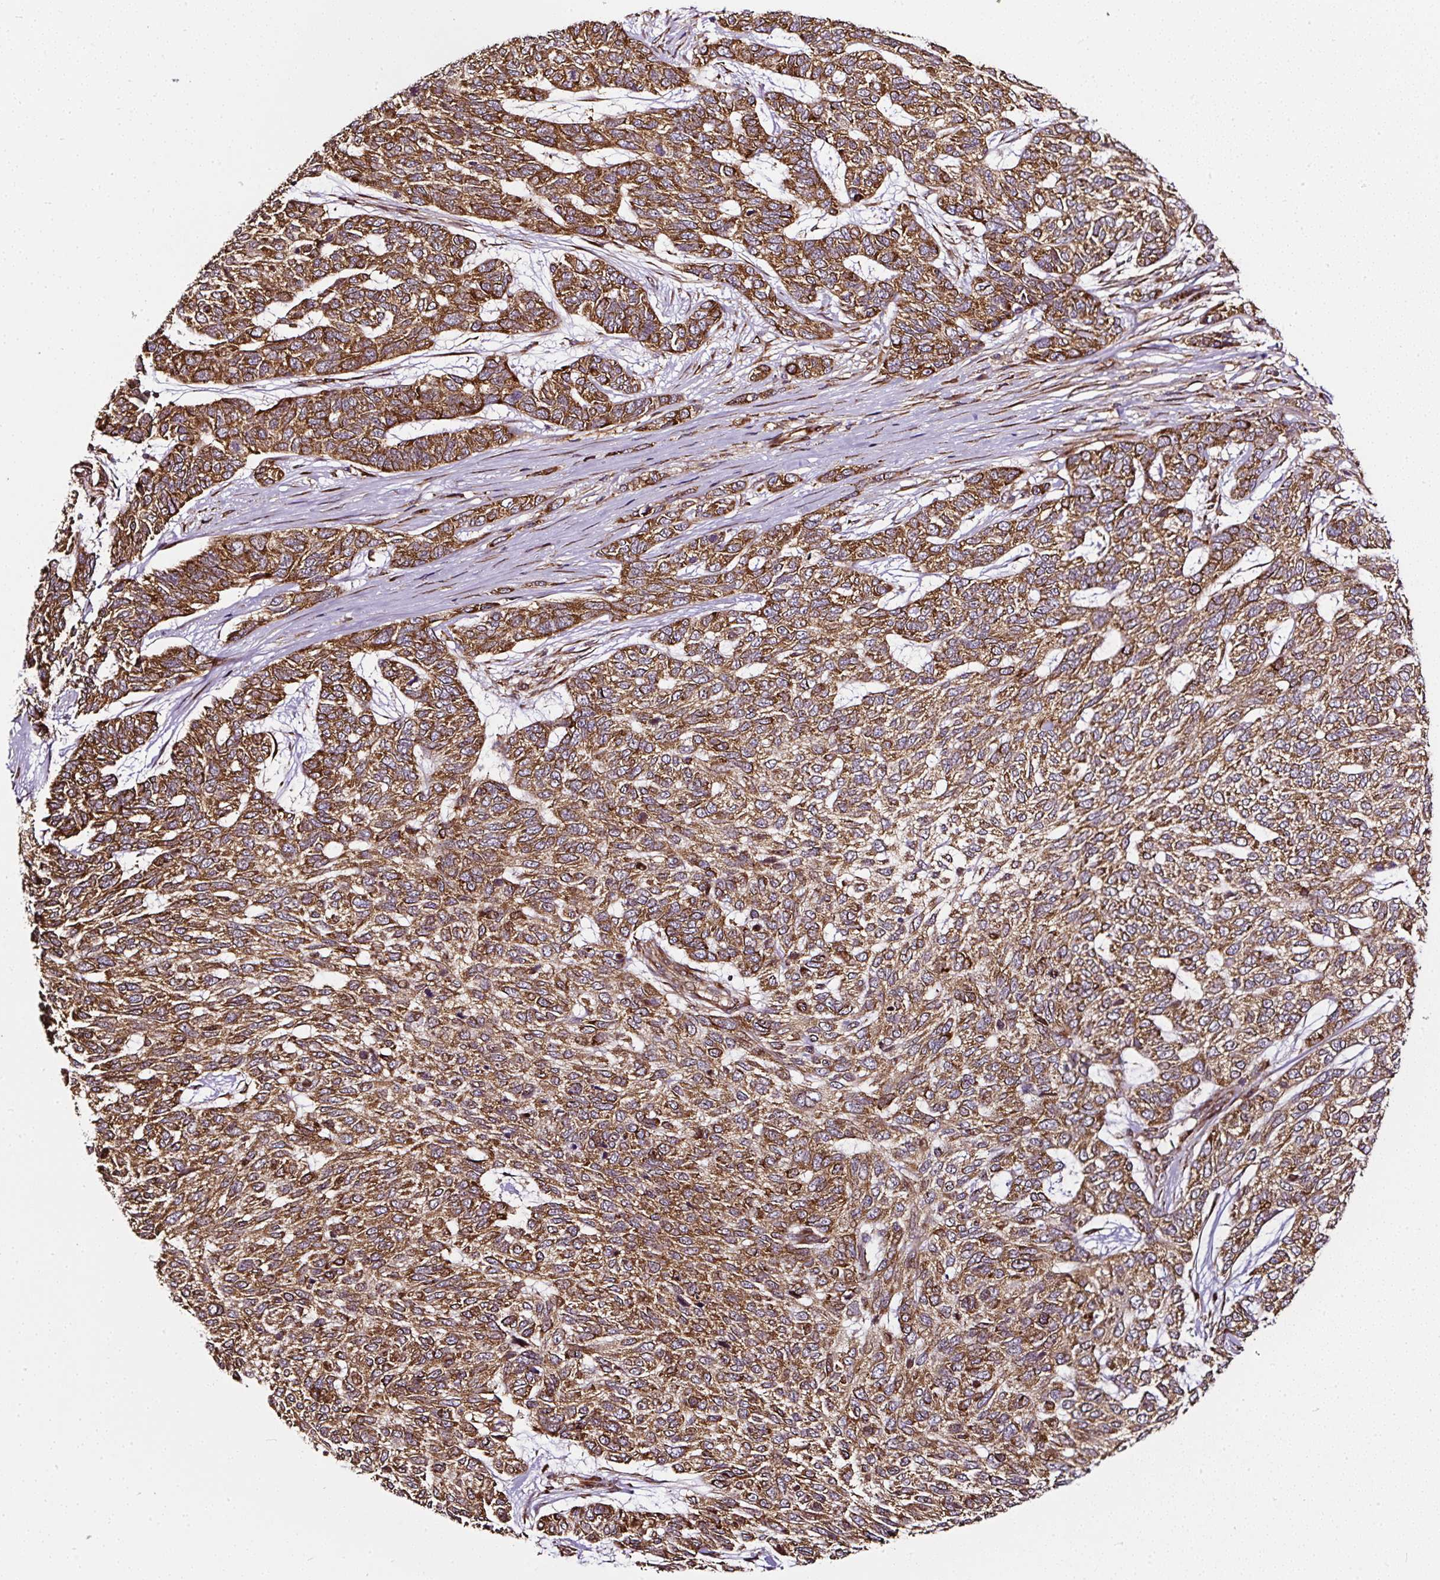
{"staining": {"intensity": "strong", "quantity": ">75%", "location": "cytoplasmic/membranous"}, "tissue": "skin cancer", "cell_type": "Tumor cells", "image_type": "cancer", "snomed": [{"axis": "morphology", "description": "Basal cell carcinoma"}, {"axis": "topography", "description": "Skin"}], "caption": "An IHC image of tumor tissue is shown. Protein staining in brown labels strong cytoplasmic/membranous positivity in skin cancer within tumor cells.", "gene": "KDM4E", "patient": {"sex": "female", "age": 65}}